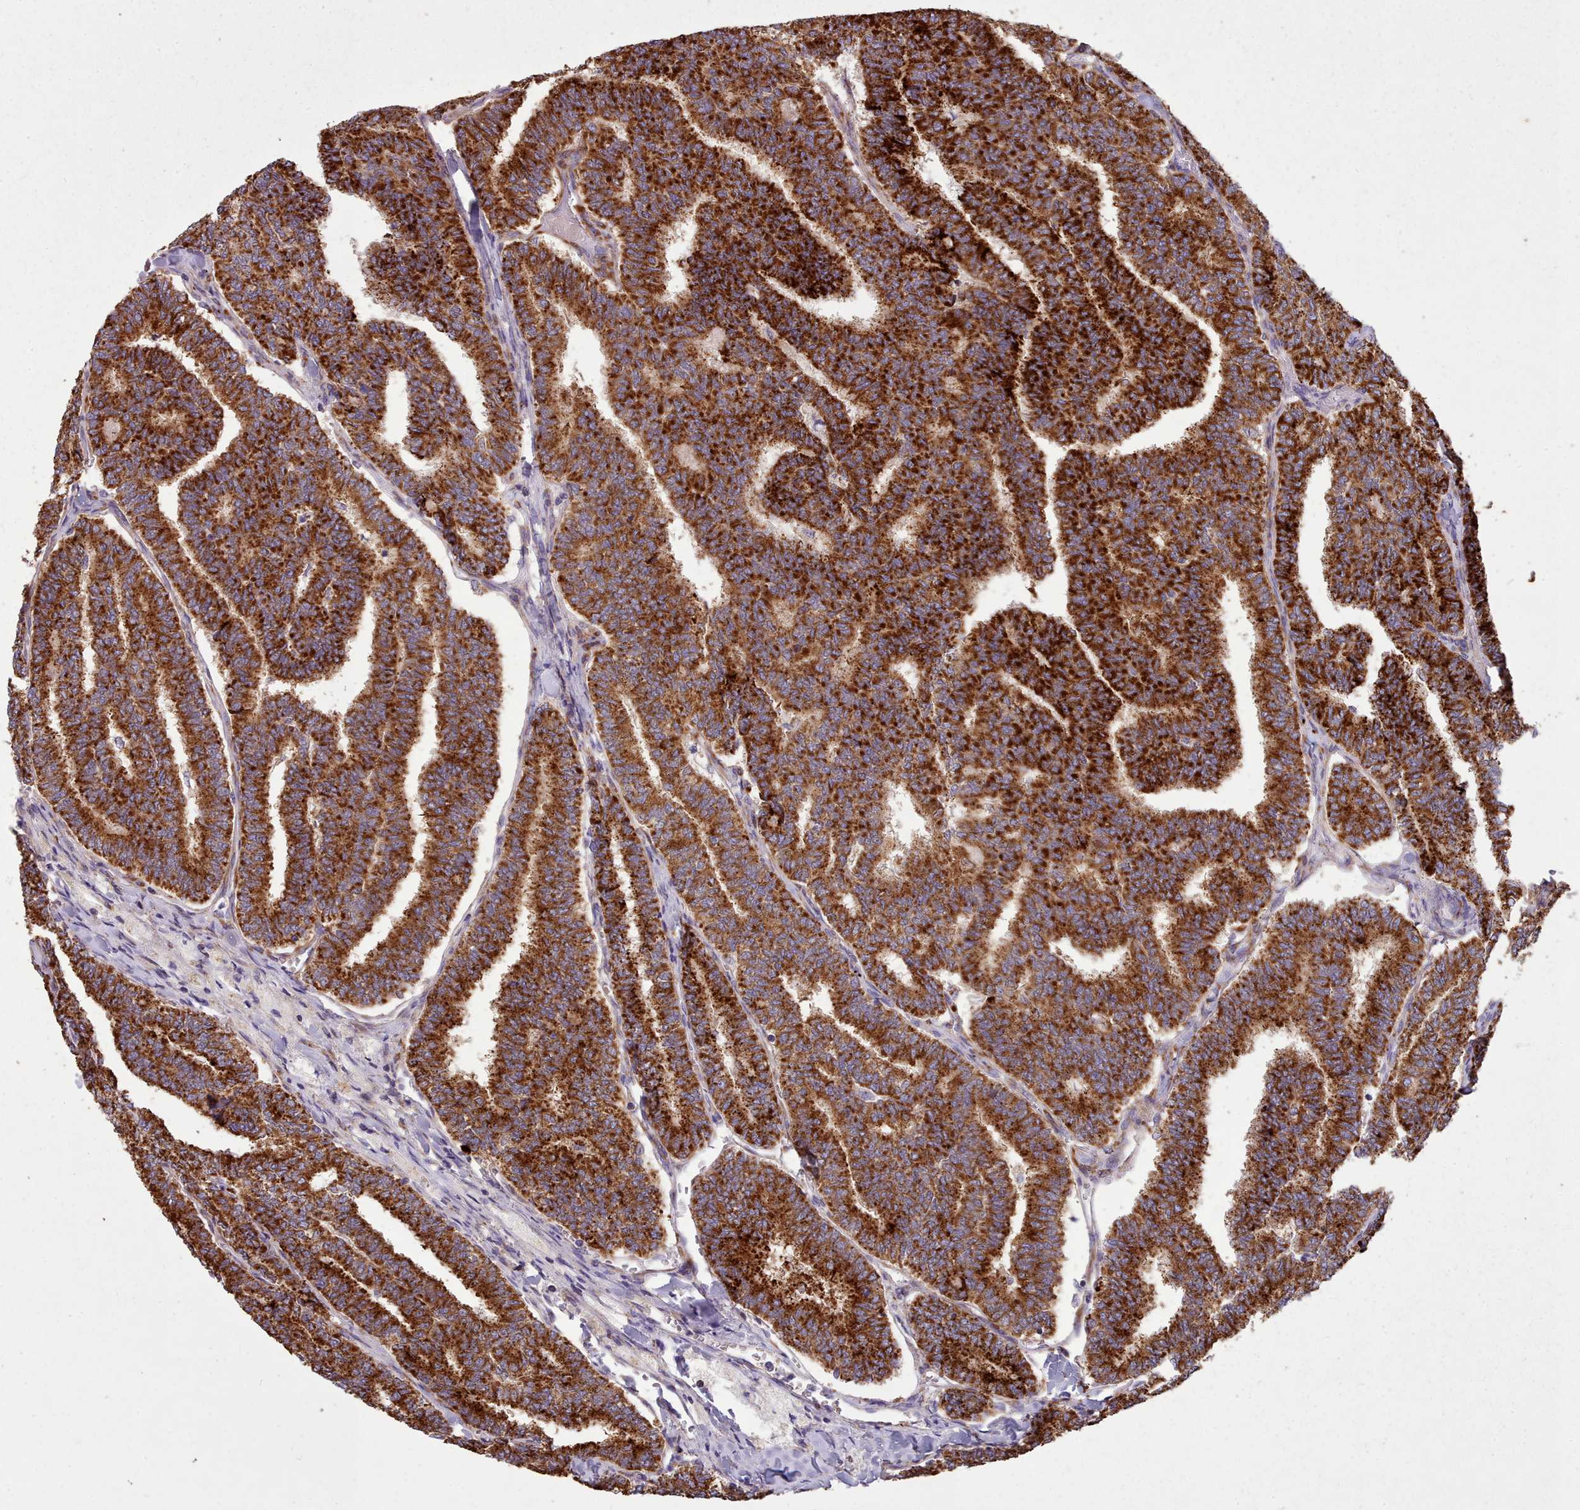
{"staining": {"intensity": "strong", "quantity": ">75%", "location": "cytoplasmic/membranous"}, "tissue": "thyroid cancer", "cell_type": "Tumor cells", "image_type": "cancer", "snomed": [{"axis": "morphology", "description": "Papillary adenocarcinoma, NOS"}, {"axis": "topography", "description": "Thyroid gland"}], "caption": "There is high levels of strong cytoplasmic/membranous expression in tumor cells of thyroid cancer (papillary adenocarcinoma), as demonstrated by immunohistochemical staining (brown color).", "gene": "FKBP10", "patient": {"sex": "female", "age": 35}}